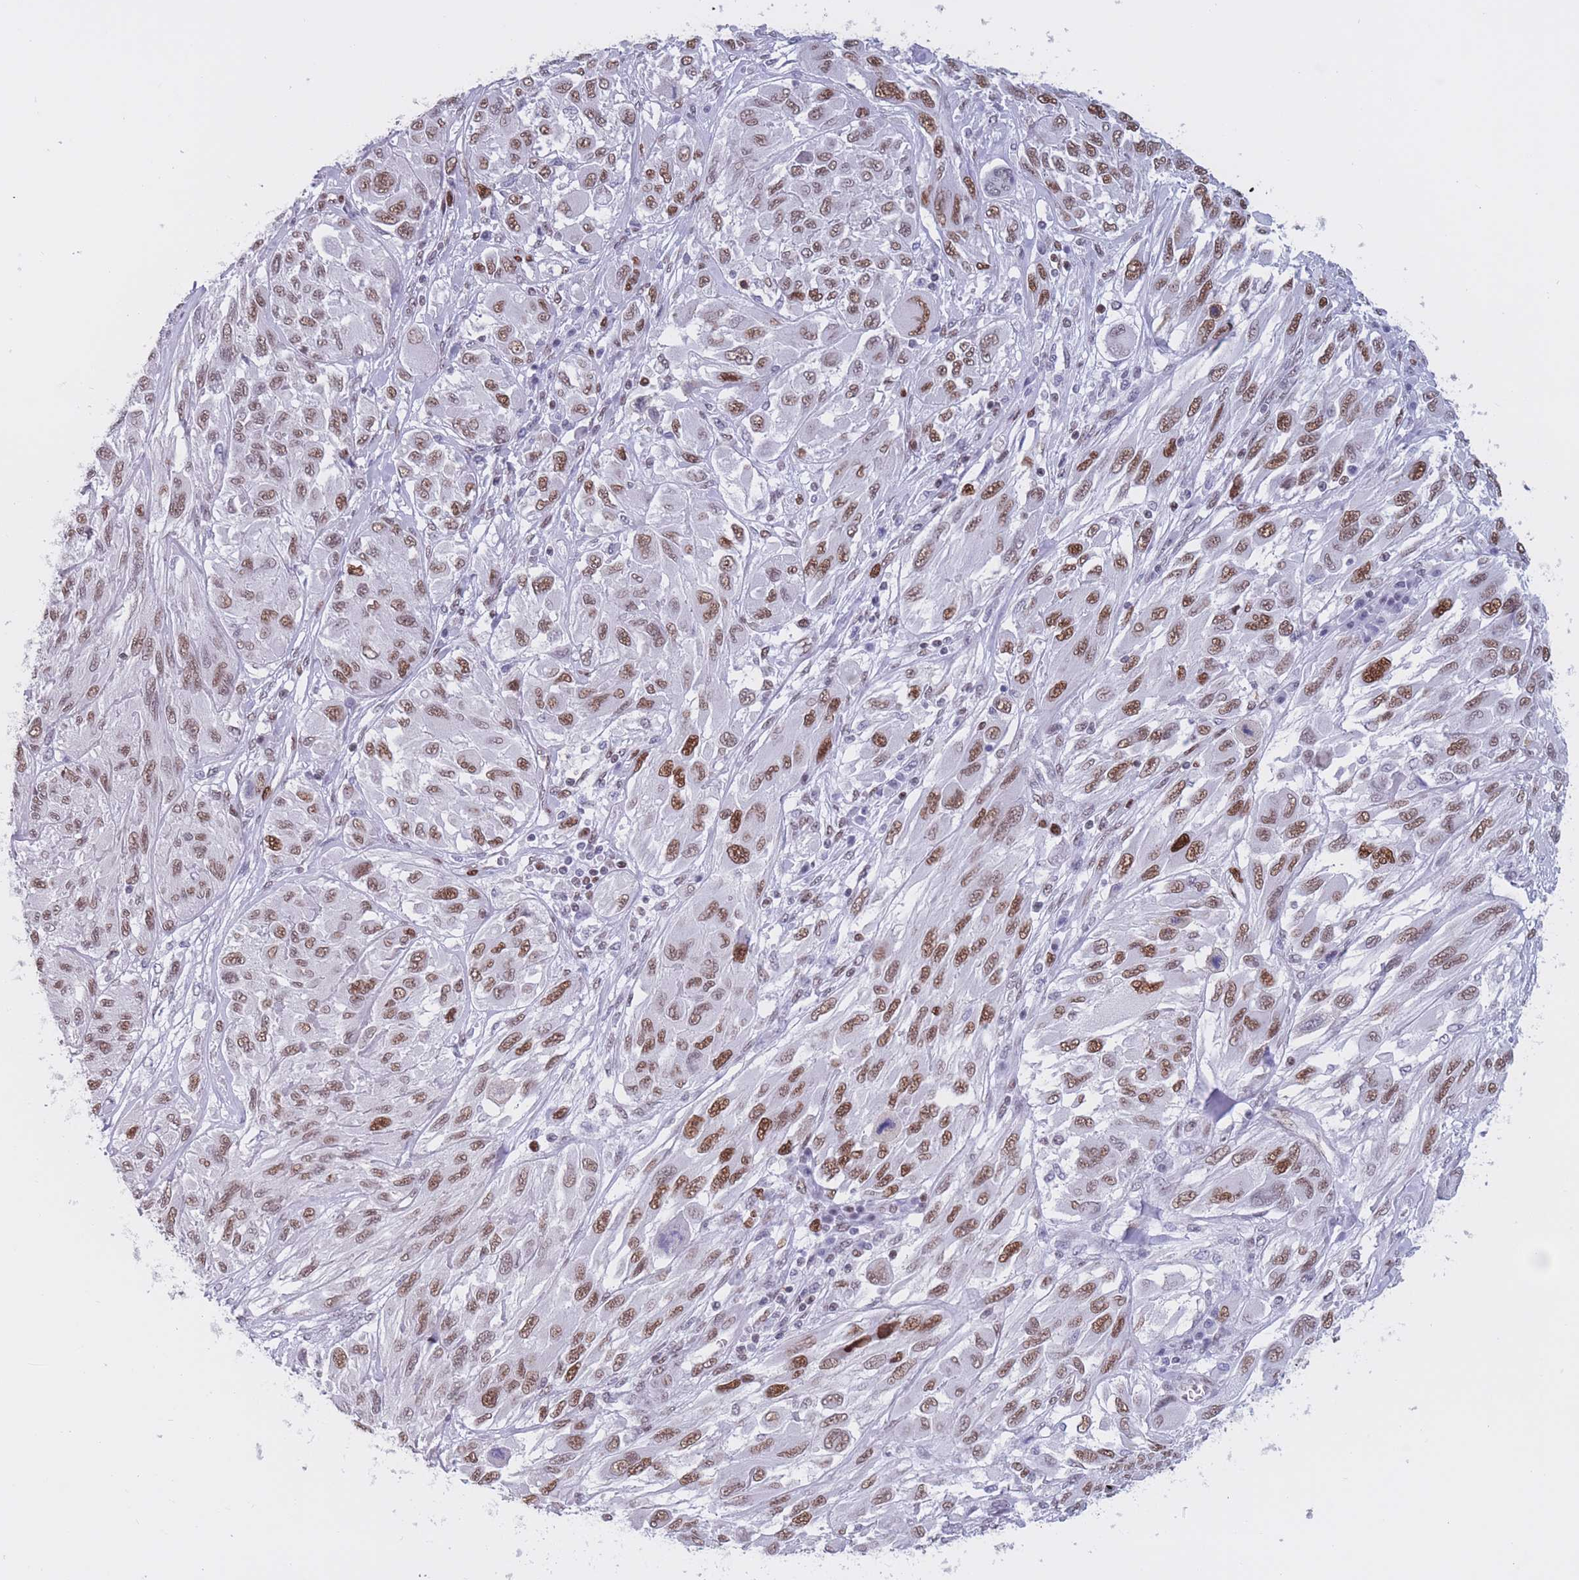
{"staining": {"intensity": "strong", "quantity": ">75%", "location": "nuclear"}, "tissue": "melanoma", "cell_type": "Tumor cells", "image_type": "cancer", "snomed": [{"axis": "morphology", "description": "Malignant melanoma, NOS"}, {"axis": "topography", "description": "Skin"}], "caption": "Immunohistochemistry photomicrograph of melanoma stained for a protein (brown), which reveals high levels of strong nuclear expression in about >75% of tumor cells.", "gene": "NASP", "patient": {"sex": "female", "age": 91}}